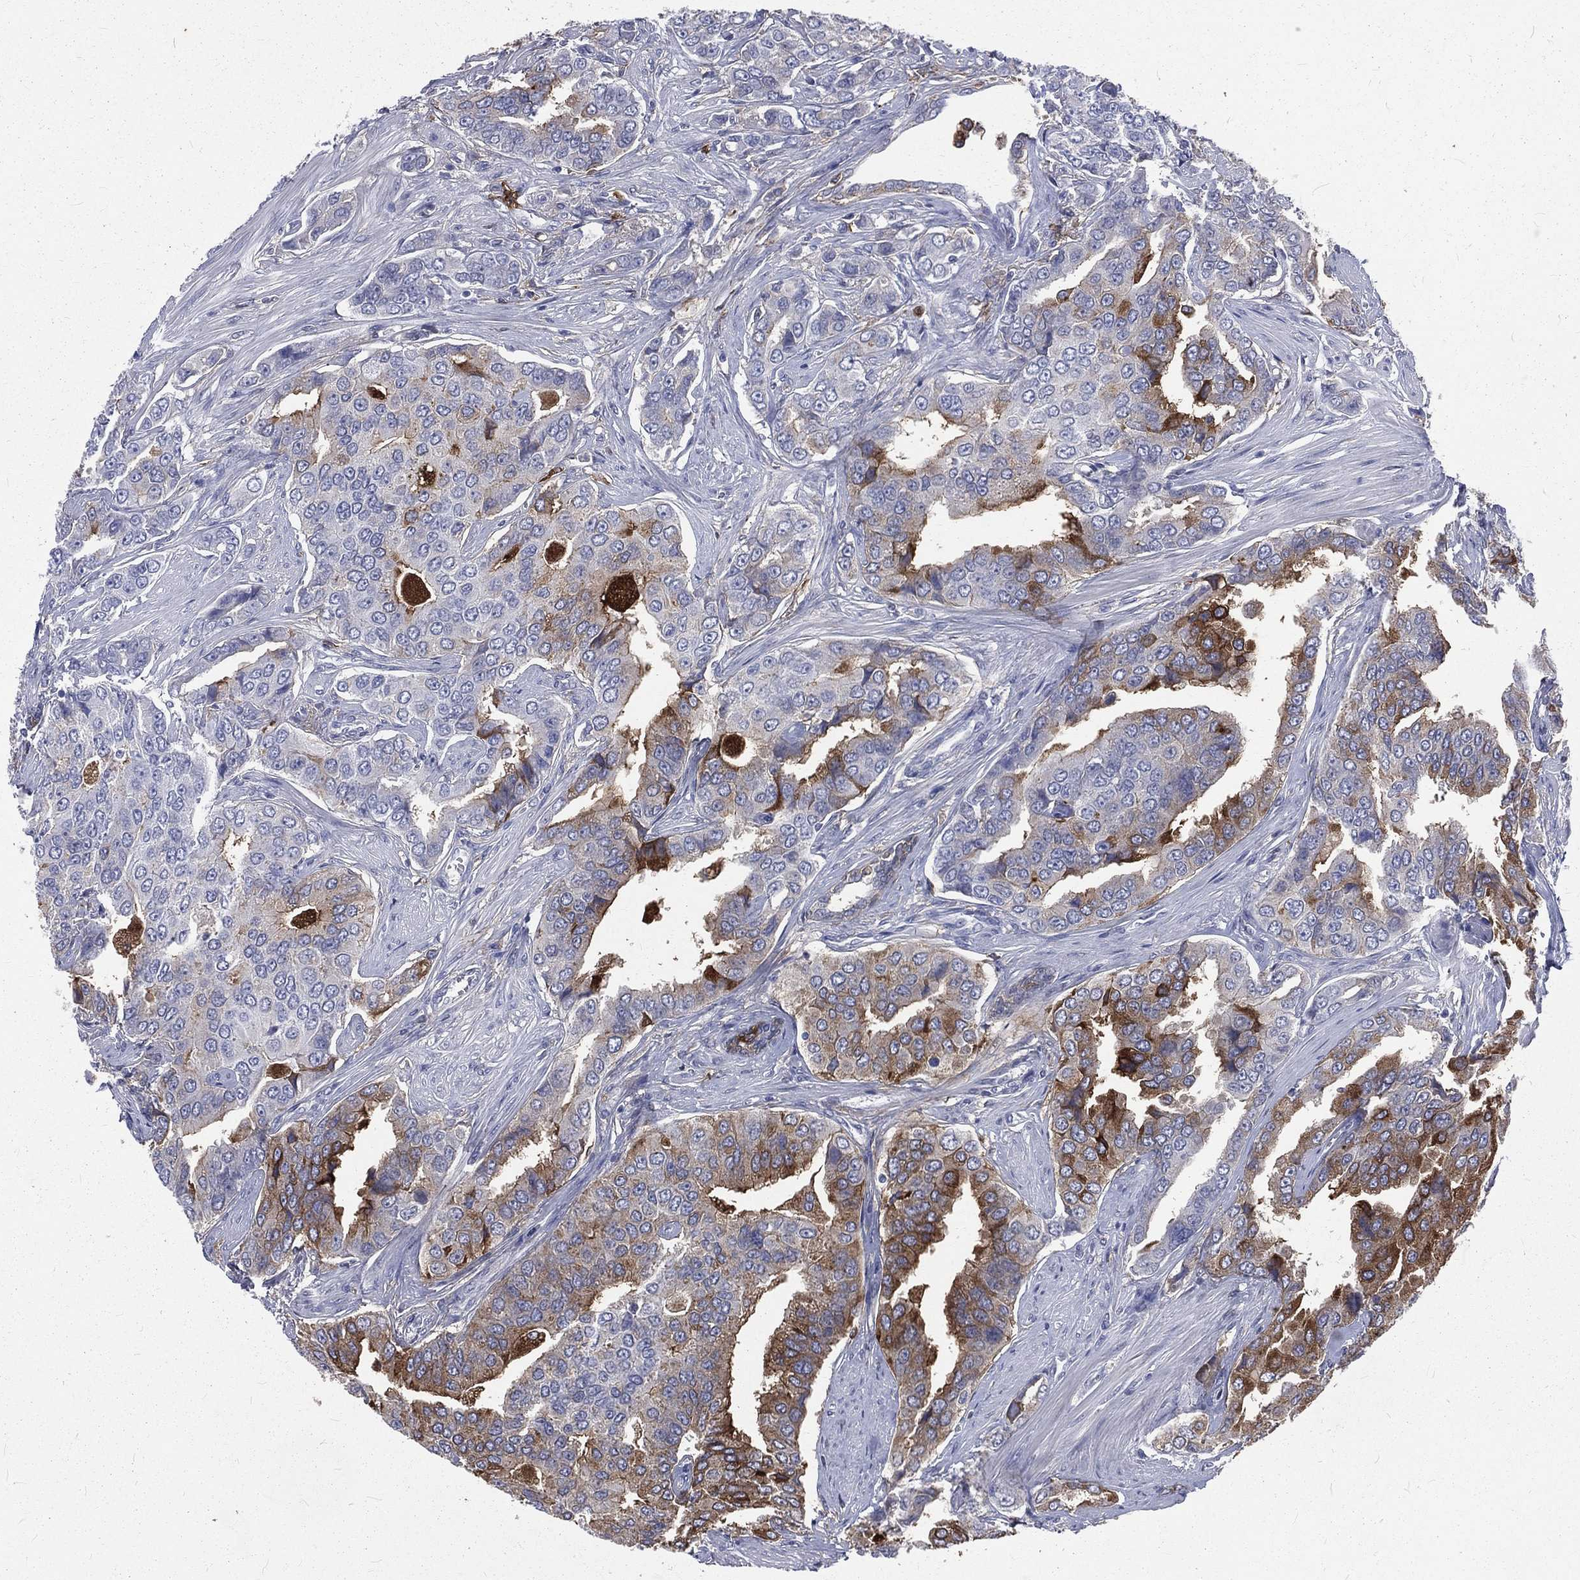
{"staining": {"intensity": "strong", "quantity": "<25%", "location": "cytoplasmic/membranous"}, "tissue": "prostate cancer", "cell_type": "Tumor cells", "image_type": "cancer", "snomed": [{"axis": "morphology", "description": "Adenocarcinoma, NOS"}, {"axis": "topography", "description": "Prostate and seminal vesicle, NOS"}, {"axis": "topography", "description": "Prostate"}], "caption": "Immunohistochemical staining of adenocarcinoma (prostate) exhibits strong cytoplasmic/membranous protein positivity in about <25% of tumor cells. (Stains: DAB in brown, nuclei in blue, Microscopy: brightfield microscopy at high magnification).", "gene": "BASP1", "patient": {"sex": "male", "age": 69}}